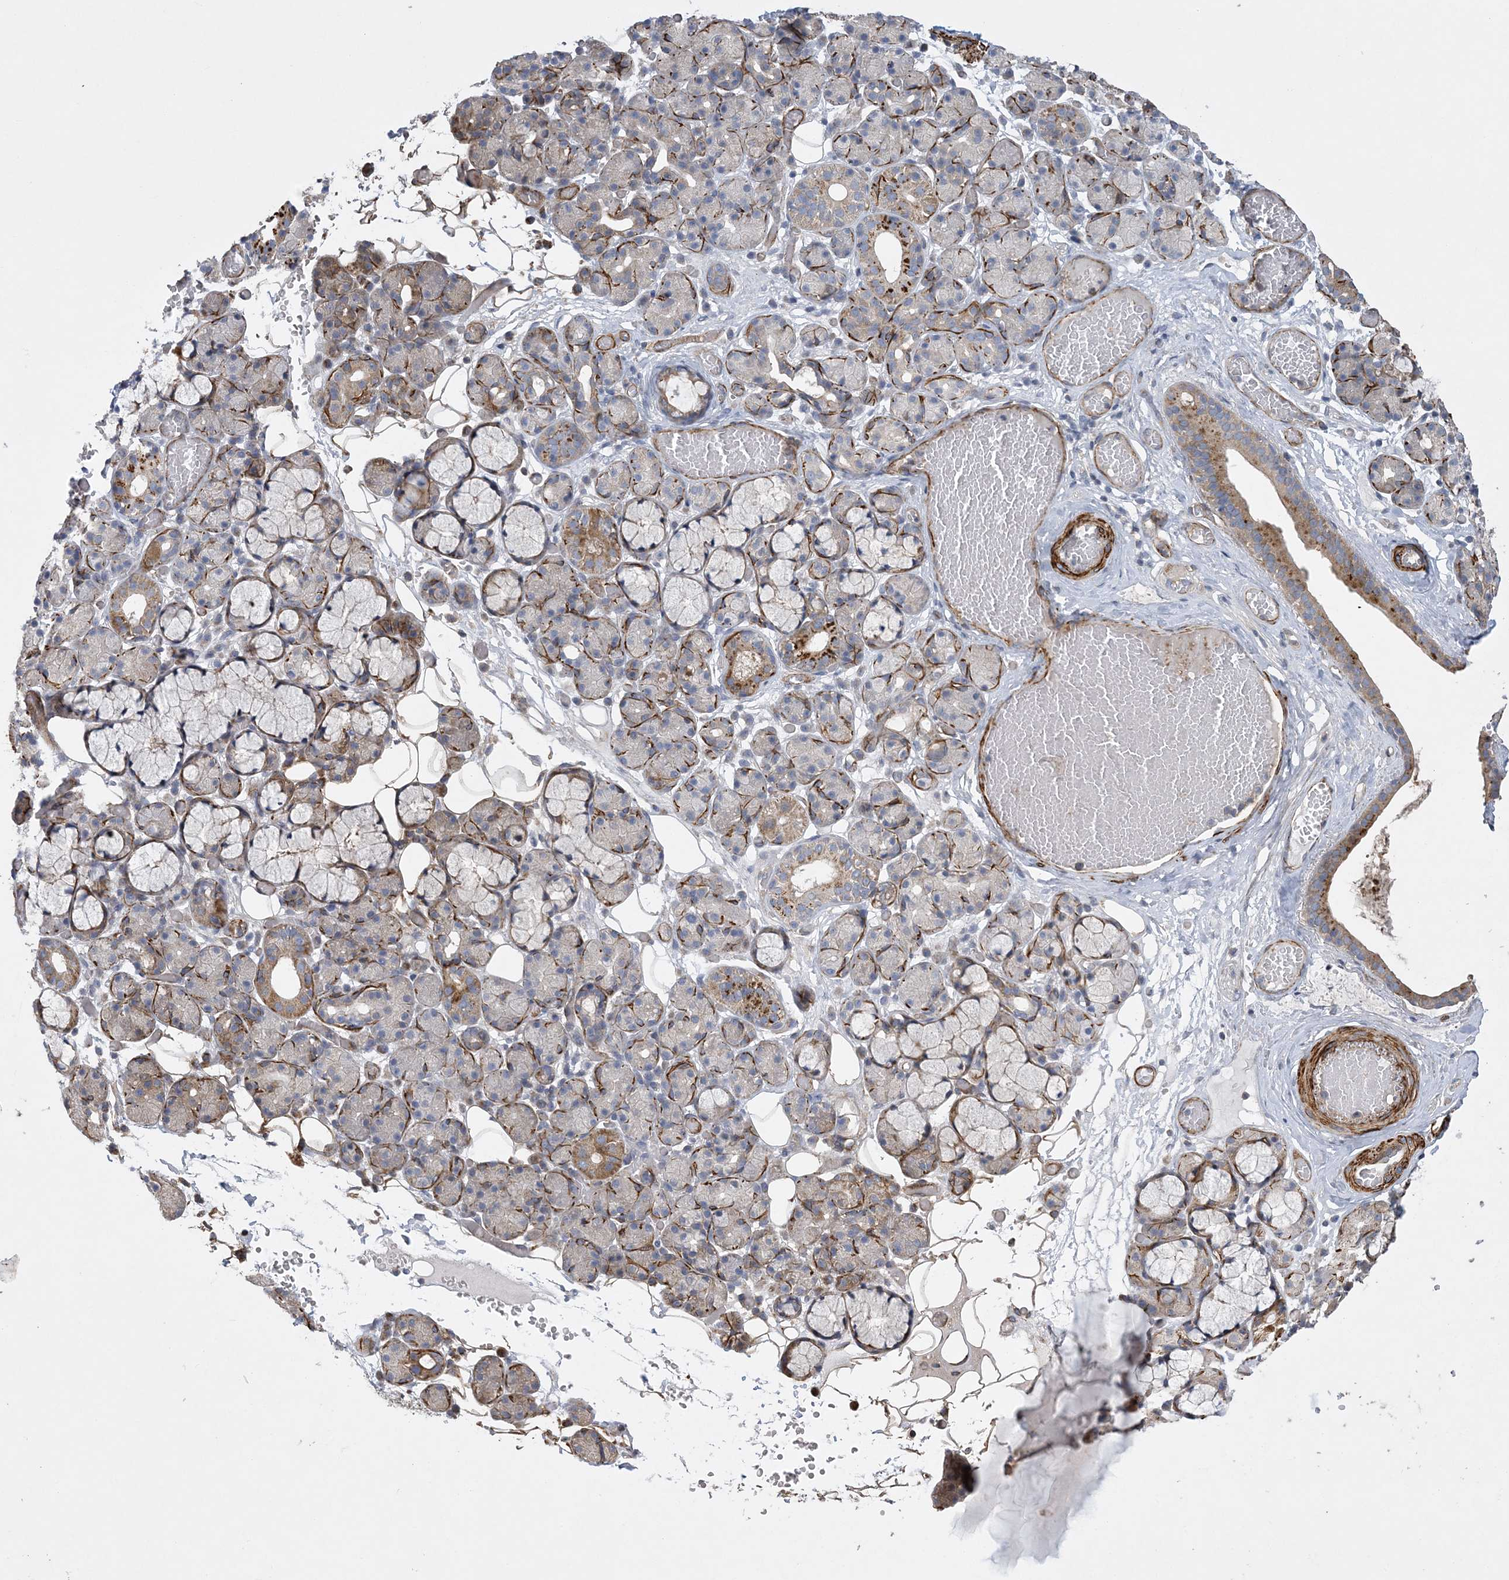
{"staining": {"intensity": "moderate", "quantity": "<25%", "location": "cytoplasmic/membranous"}, "tissue": "salivary gland", "cell_type": "Glandular cells", "image_type": "normal", "snomed": [{"axis": "morphology", "description": "Normal tissue, NOS"}, {"axis": "topography", "description": "Salivary gland"}], "caption": "Protein analysis of benign salivary gland exhibits moderate cytoplasmic/membranous staining in about <25% of glandular cells. (Stains: DAB in brown, nuclei in blue, Microscopy: brightfield microscopy at high magnification).", "gene": "ARSJ", "patient": {"sex": "male", "age": 63}}